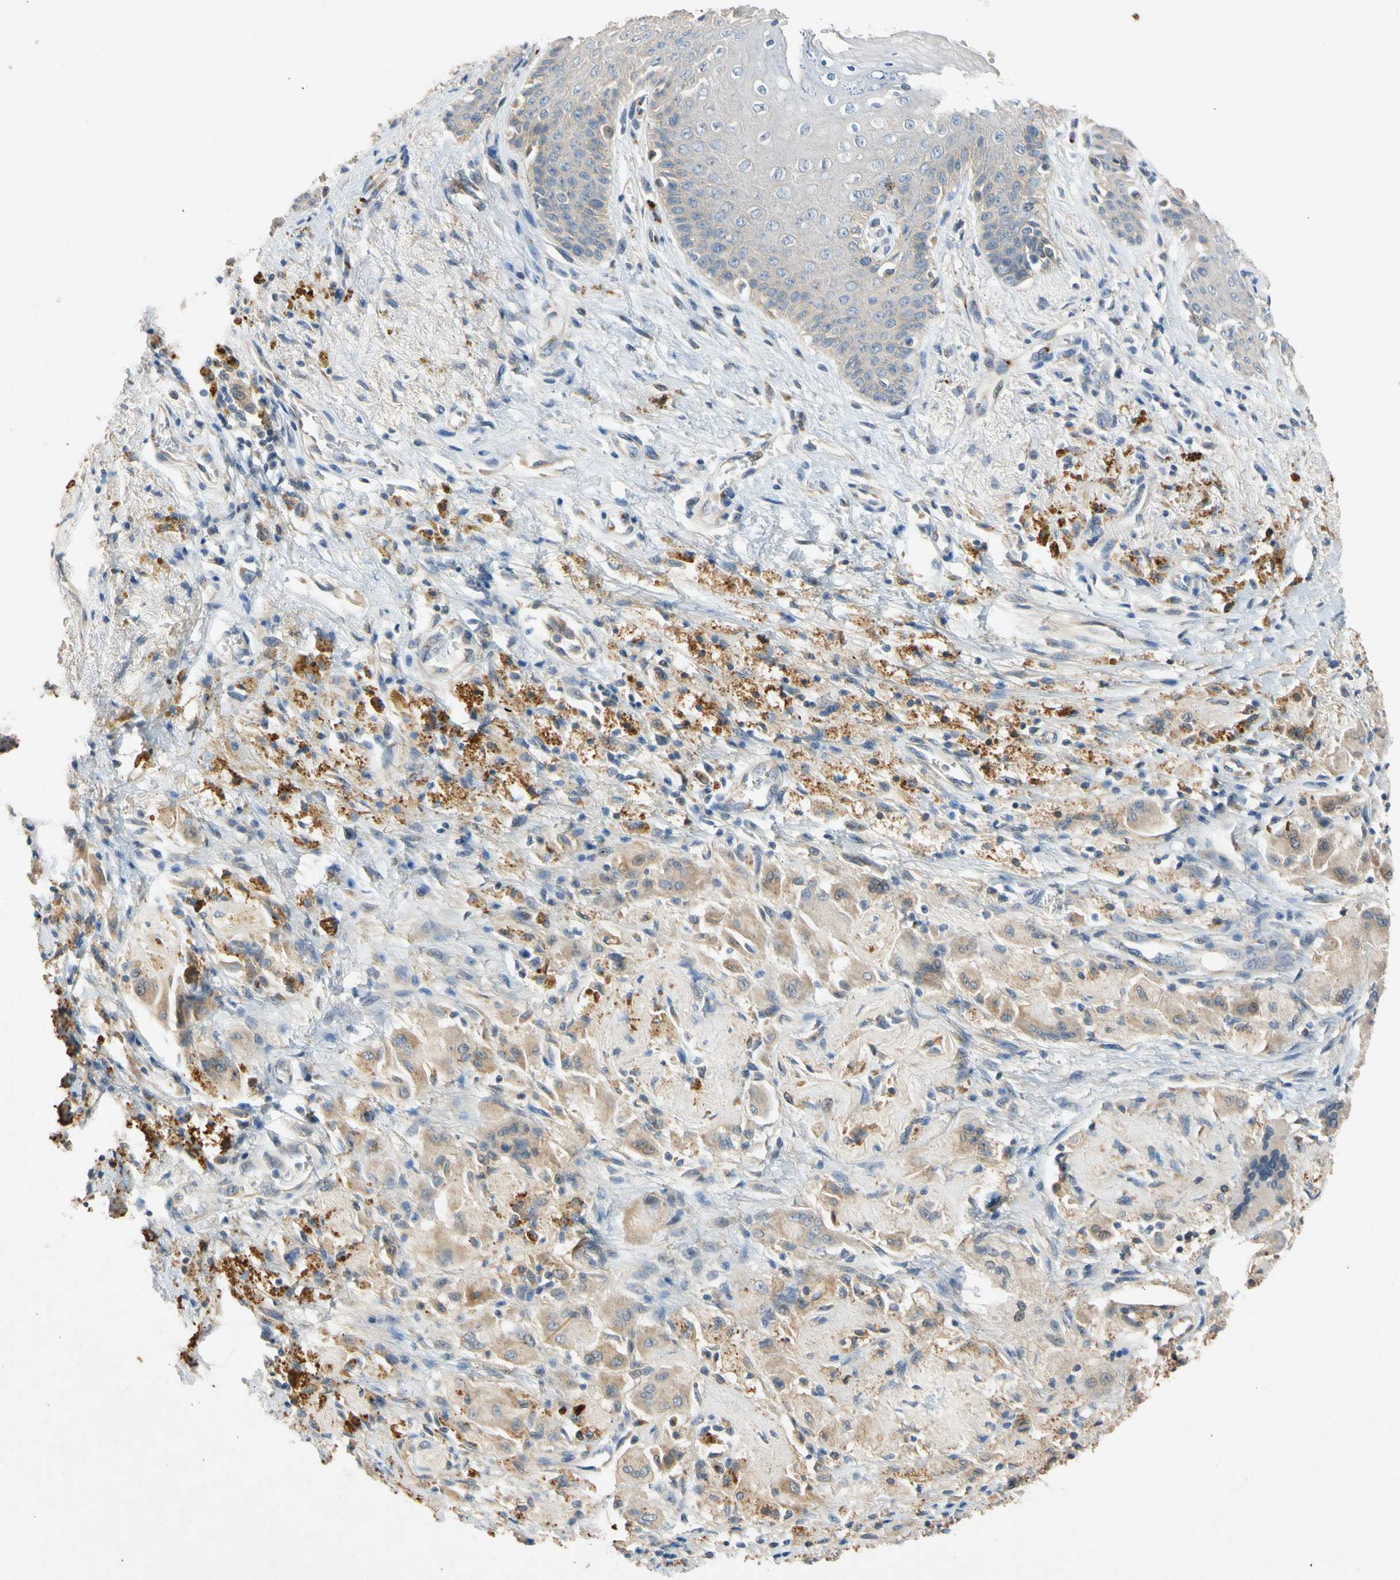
{"staining": {"intensity": "negative", "quantity": "none", "location": "none"}, "tissue": "skin", "cell_type": "Epidermal cells", "image_type": "normal", "snomed": [{"axis": "morphology", "description": "Normal tissue, NOS"}, {"axis": "topography", "description": "Anal"}], "caption": "High magnification brightfield microscopy of normal skin stained with DAB (3,3'-diaminobenzidine) (brown) and counterstained with hematoxylin (blue): epidermal cells show no significant expression. The staining was performed using DAB to visualize the protein expression in brown, while the nuclei were stained in blue with hematoxylin (Magnification: 20x).", "gene": "GASK1B", "patient": {"sex": "female", "age": 46}}